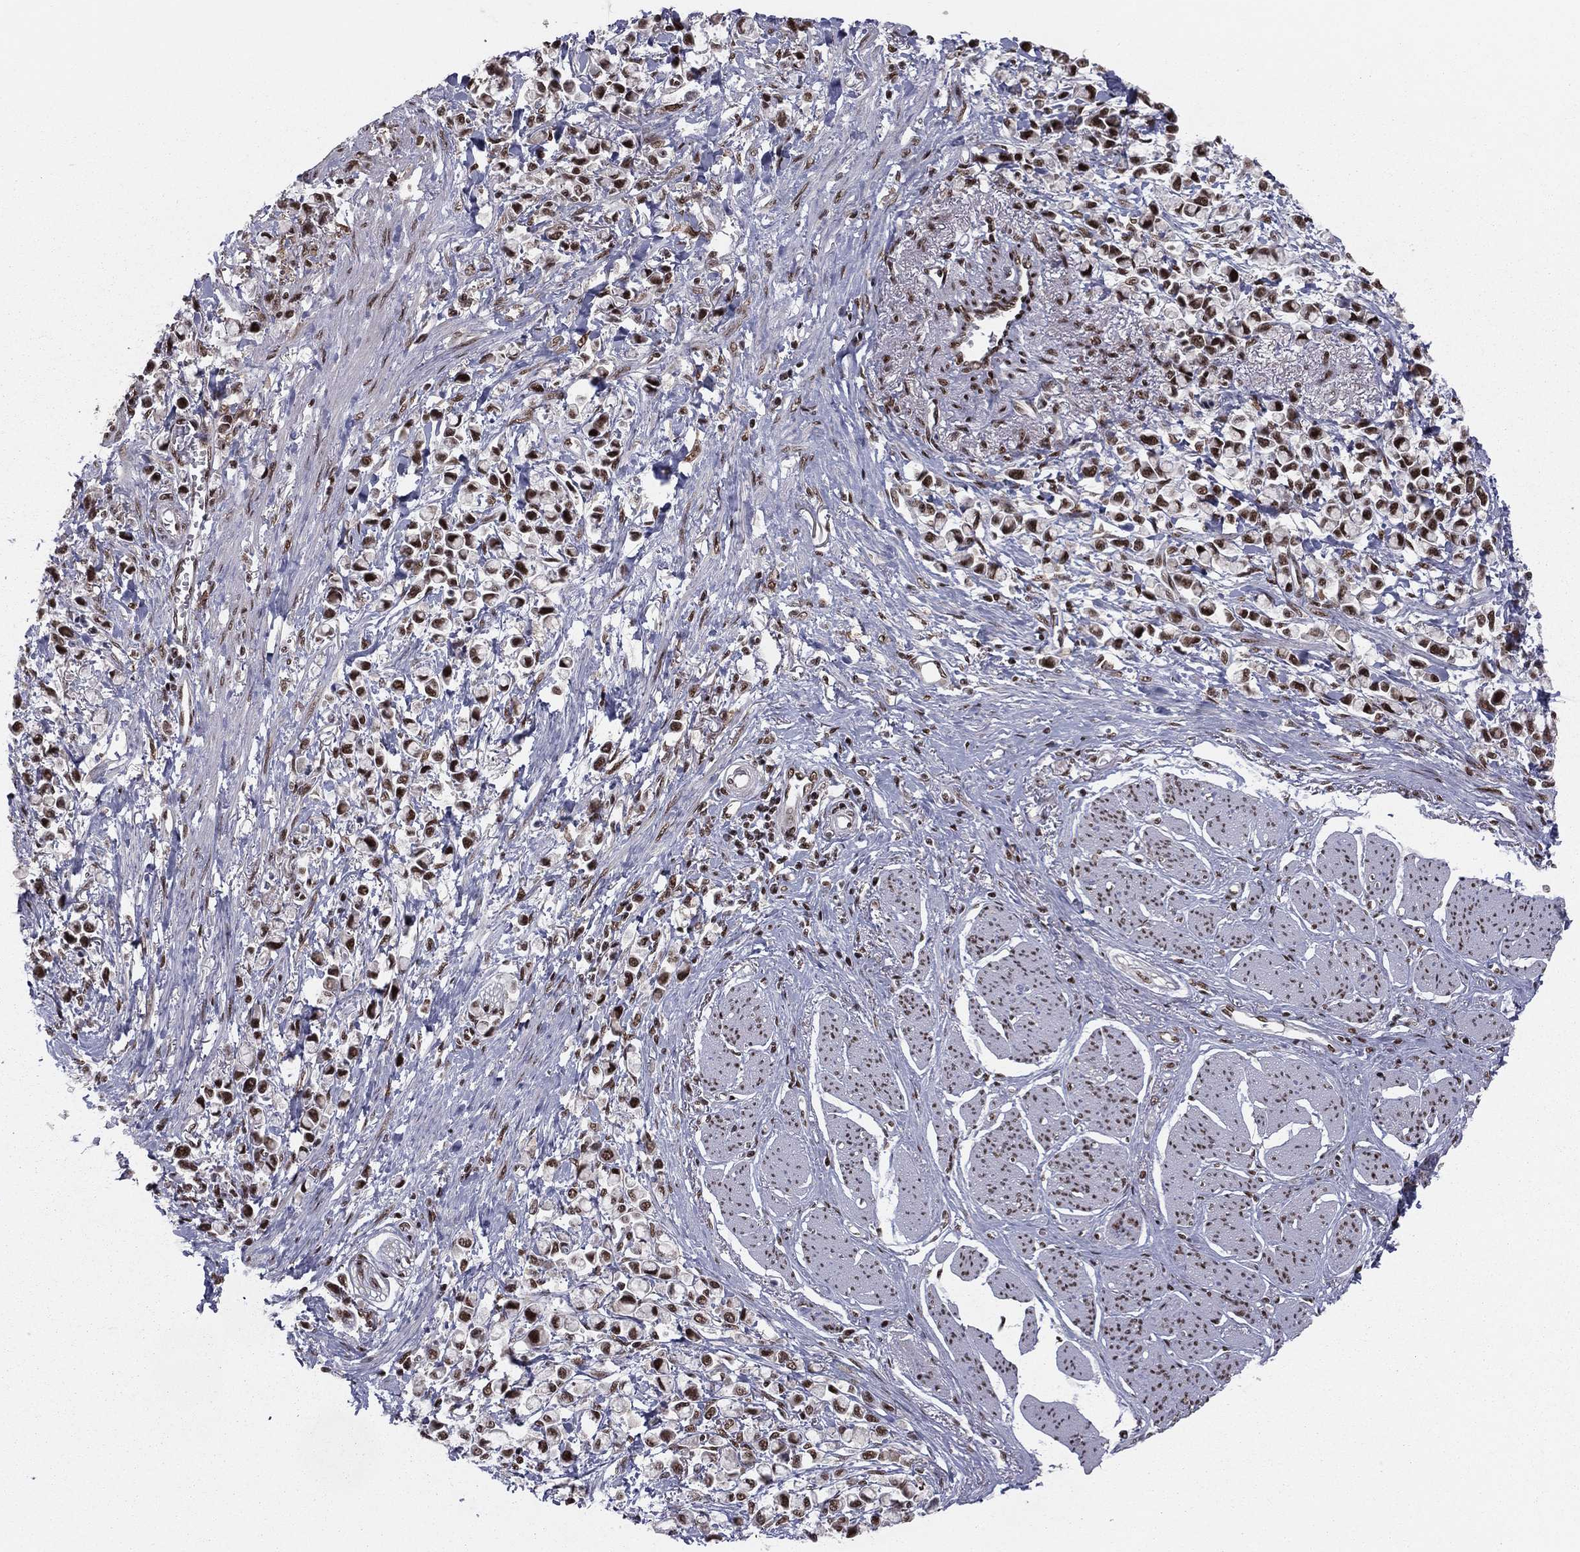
{"staining": {"intensity": "strong", "quantity": ">75%", "location": "nuclear"}, "tissue": "stomach cancer", "cell_type": "Tumor cells", "image_type": "cancer", "snomed": [{"axis": "morphology", "description": "Adenocarcinoma, NOS"}, {"axis": "topography", "description": "Stomach"}], "caption": "Protein staining displays strong nuclear staining in approximately >75% of tumor cells in stomach cancer (adenocarcinoma).", "gene": "NFYB", "patient": {"sex": "female", "age": 81}}